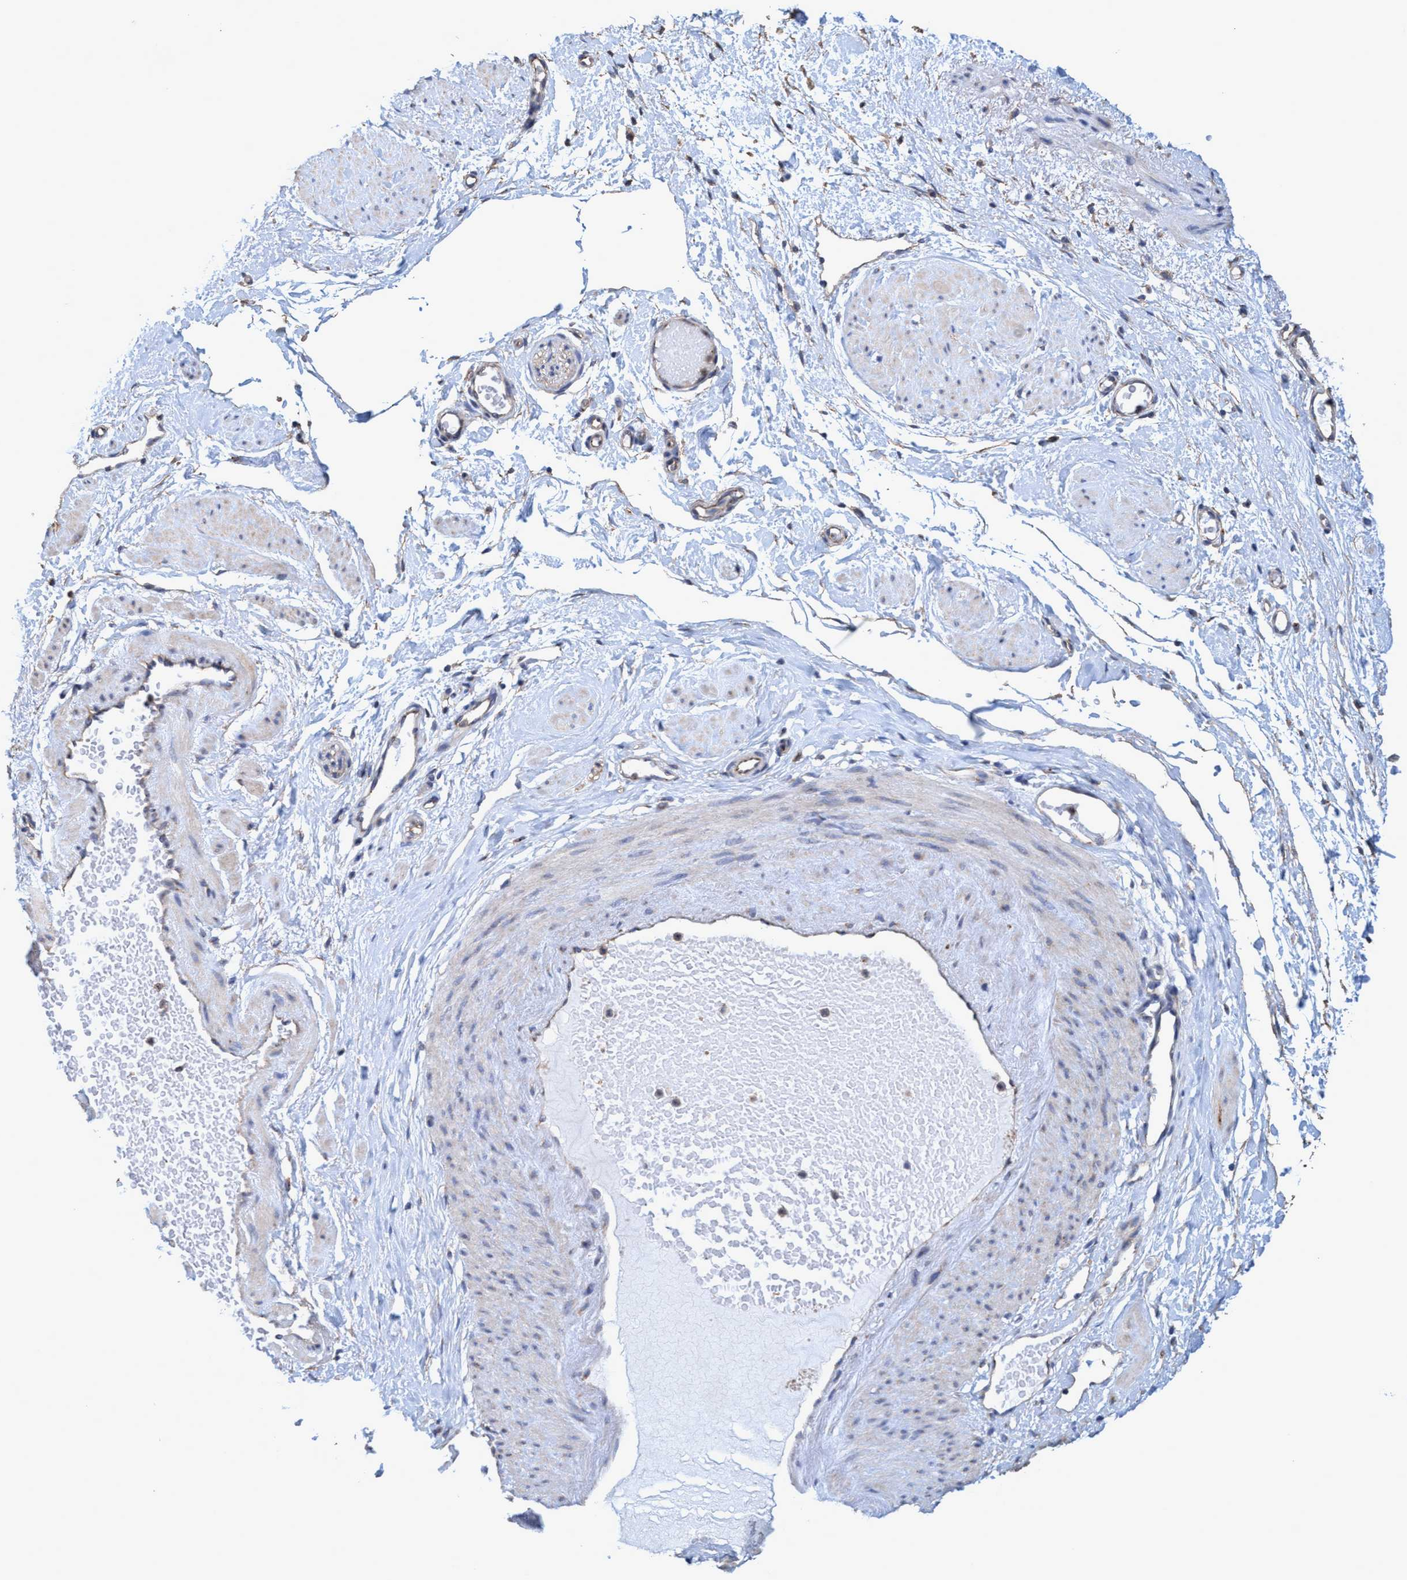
{"staining": {"intensity": "weak", "quantity": "25%-75%", "location": "cytoplasmic/membranous"}, "tissue": "adipose tissue", "cell_type": "Adipocytes", "image_type": "normal", "snomed": [{"axis": "morphology", "description": "Normal tissue, NOS"}, {"axis": "topography", "description": "Soft tissue"}], "caption": "This micrograph exhibits benign adipose tissue stained with IHC to label a protein in brown. The cytoplasmic/membranous of adipocytes show weak positivity for the protein. Nuclei are counter-stained blue.", "gene": "BICD2", "patient": {"sex": "male", "age": 72}}